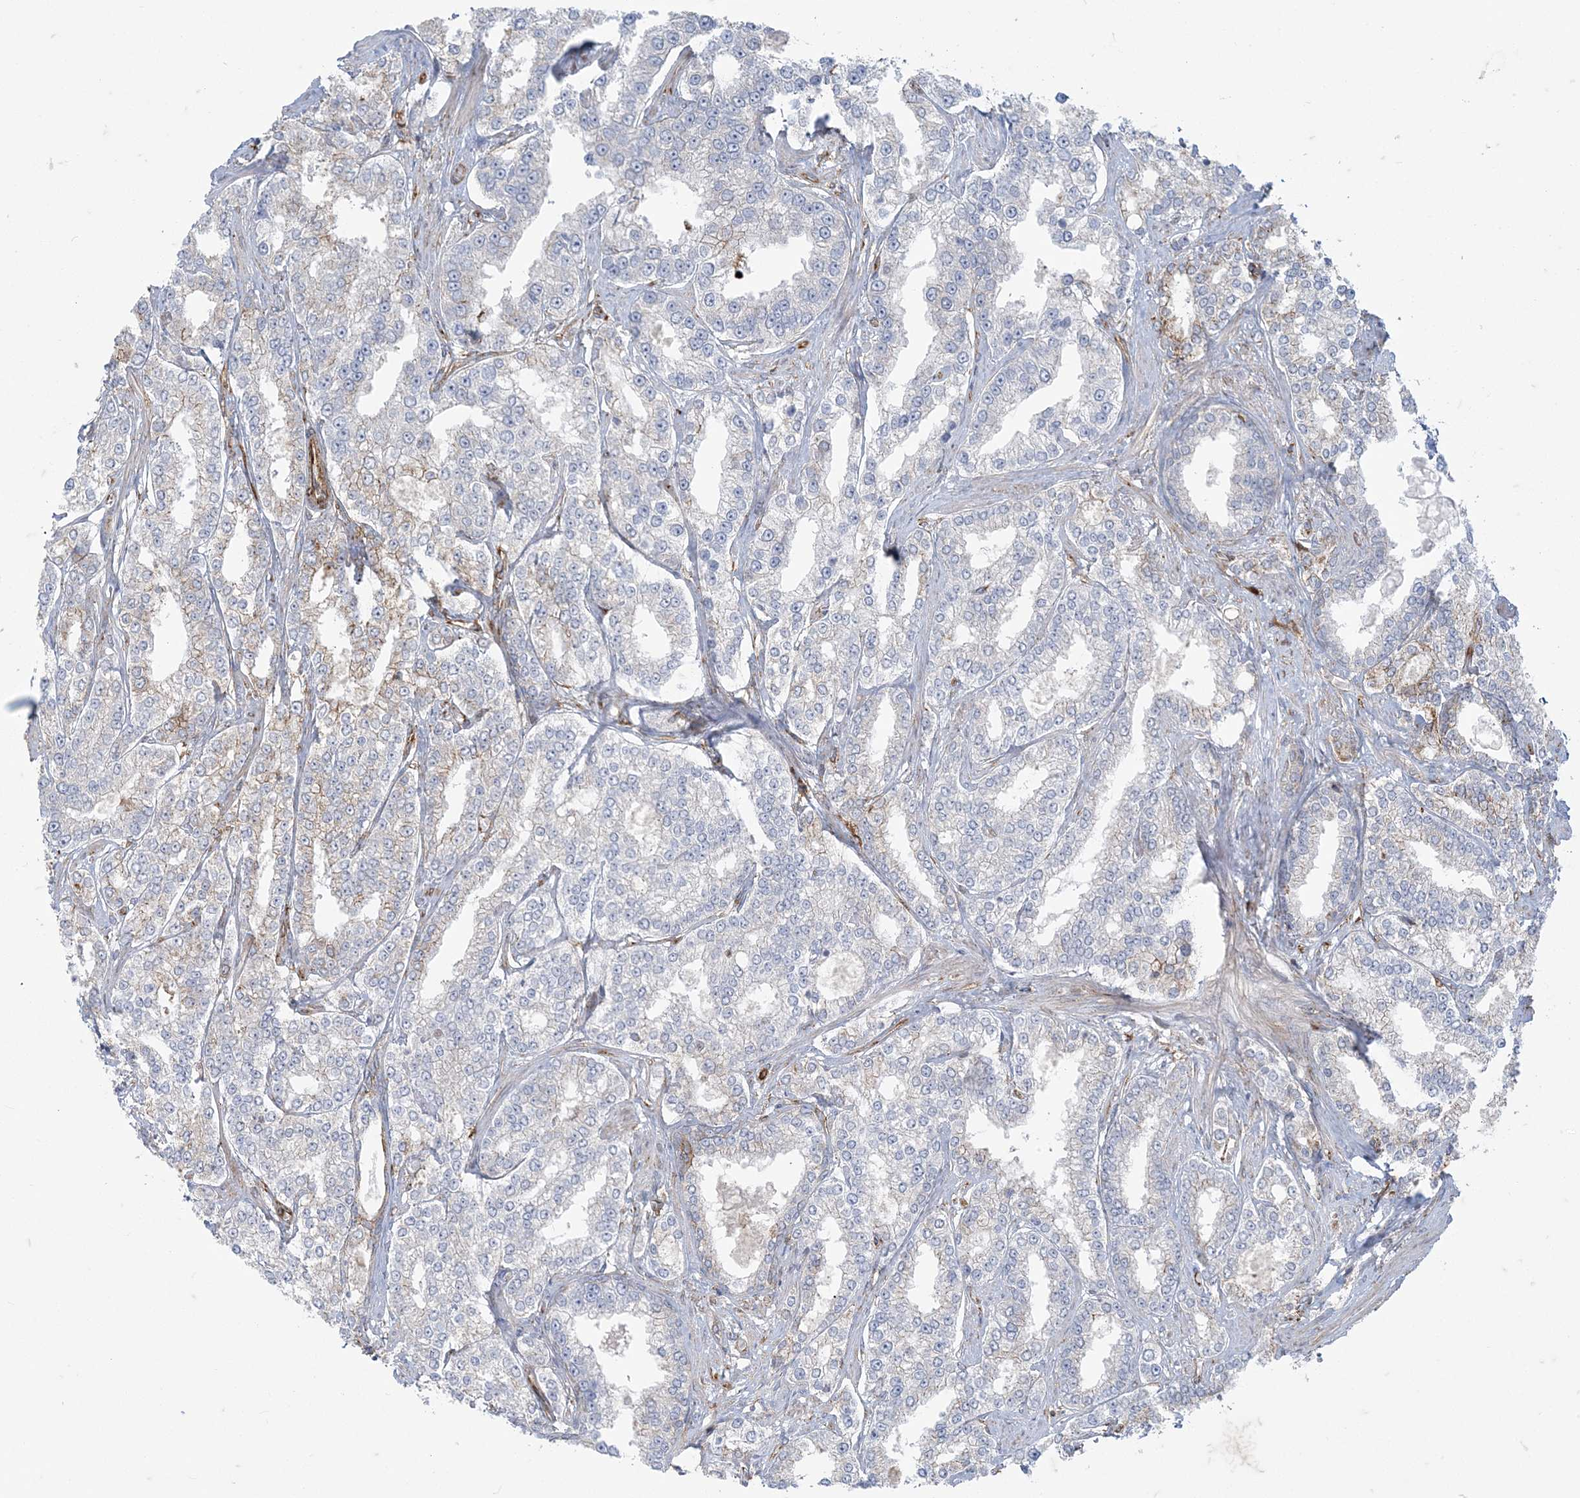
{"staining": {"intensity": "negative", "quantity": "none", "location": "none"}, "tissue": "prostate cancer", "cell_type": "Tumor cells", "image_type": "cancer", "snomed": [{"axis": "morphology", "description": "Normal tissue, NOS"}, {"axis": "morphology", "description": "Adenocarcinoma, High grade"}, {"axis": "topography", "description": "Prostate"}], "caption": "The histopathology image exhibits no significant positivity in tumor cells of prostate cancer (high-grade adenocarcinoma).", "gene": "DERL3", "patient": {"sex": "male", "age": 83}}